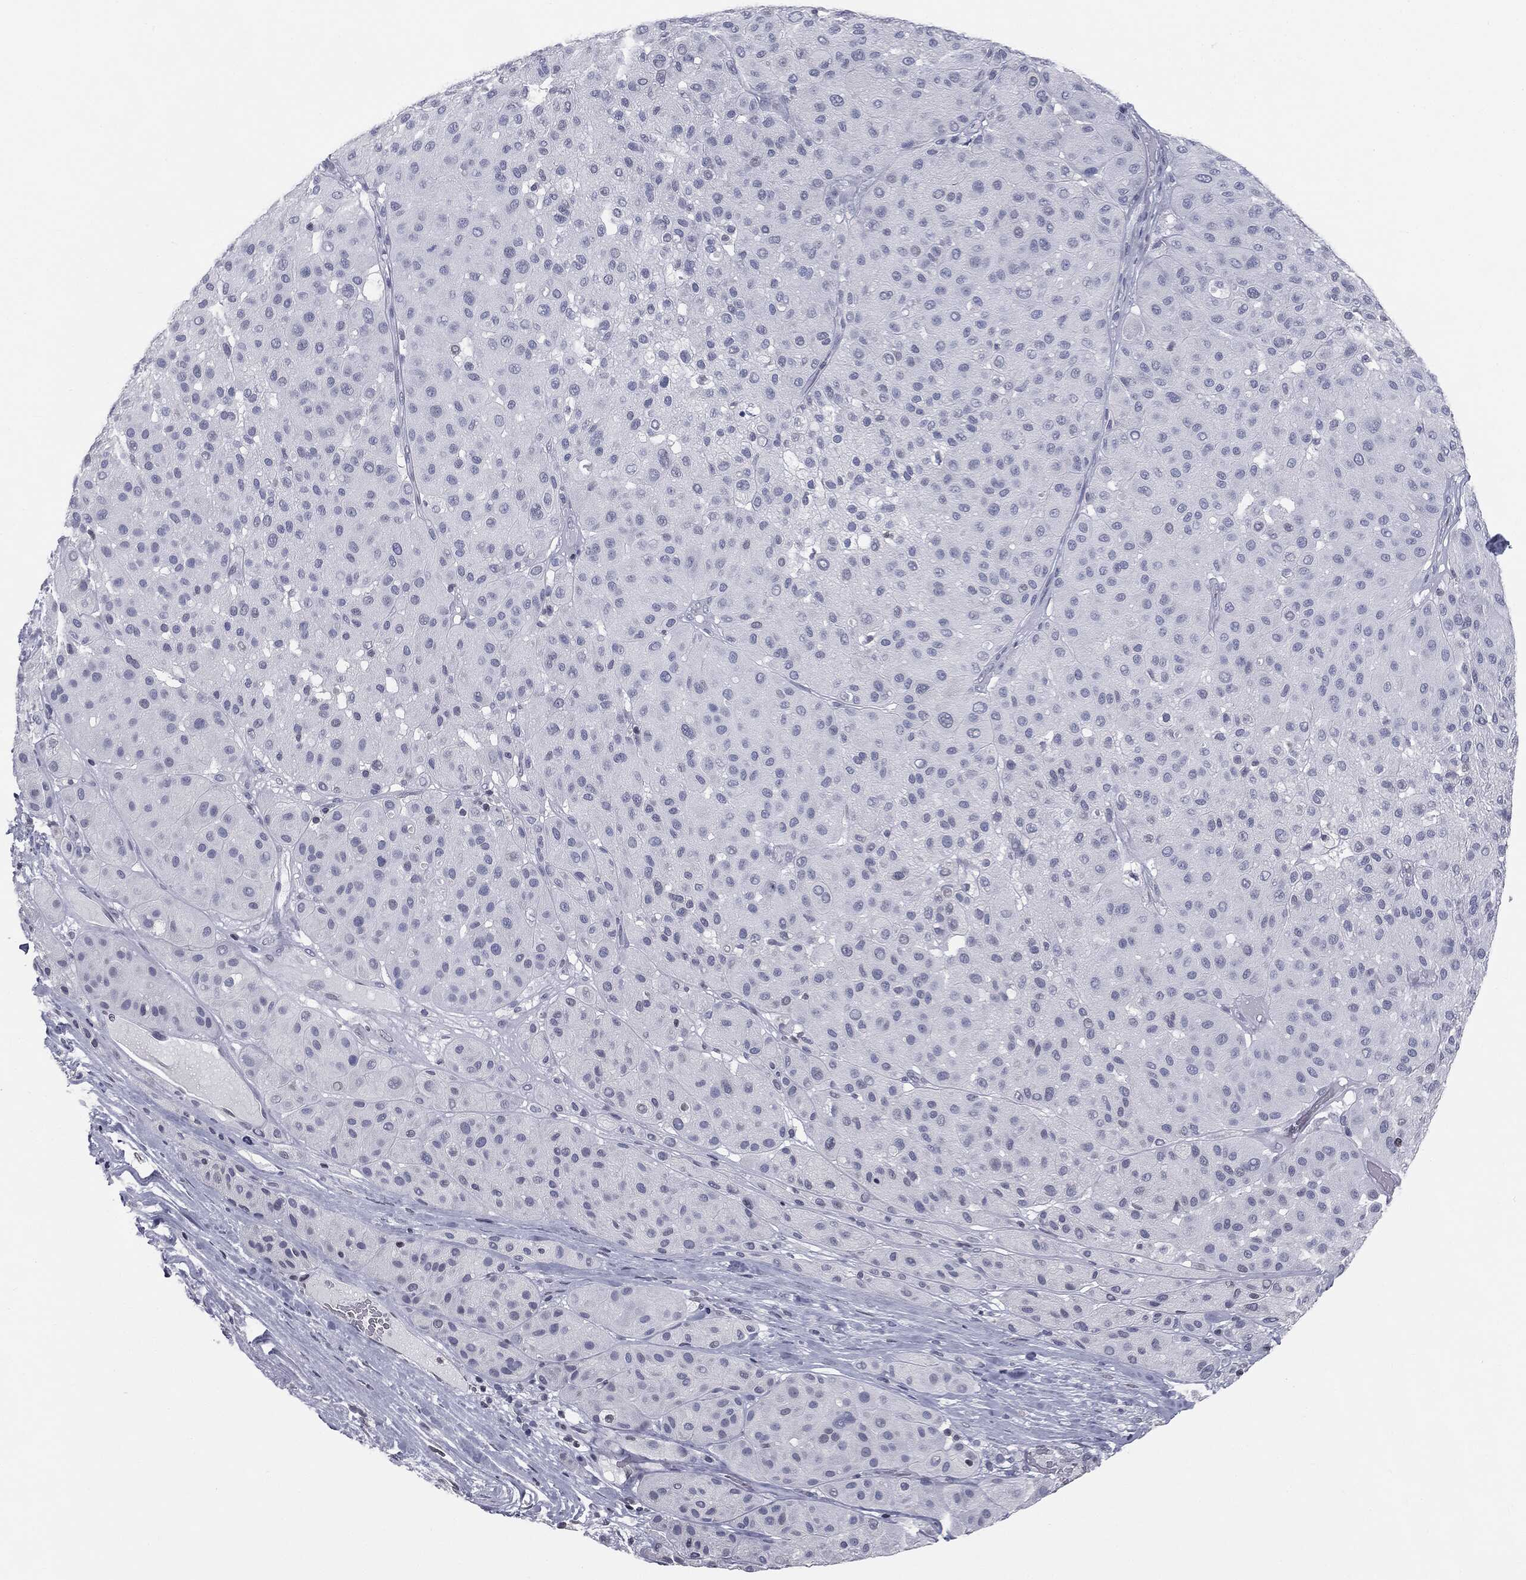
{"staining": {"intensity": "negative", "quantity": "none", "location": "none"}, "tissue": "melanoma", "cell_type": "Tumor cells", "image_type": "cancer", "snomed": [{"axis": "morphology", "description": "Malignant melanoma, Metastatic site"}, {"axis": "topography", "description": "Smooth muscle"}], "caption": "Immunohistochemistry (IHC) of human malignant melanoma (metastatic site) displays no positivity in tumor cells. Nuclei are stained in blue.", "gene": "ALDOB", "patient": {"sex": "male", "age": 41}}